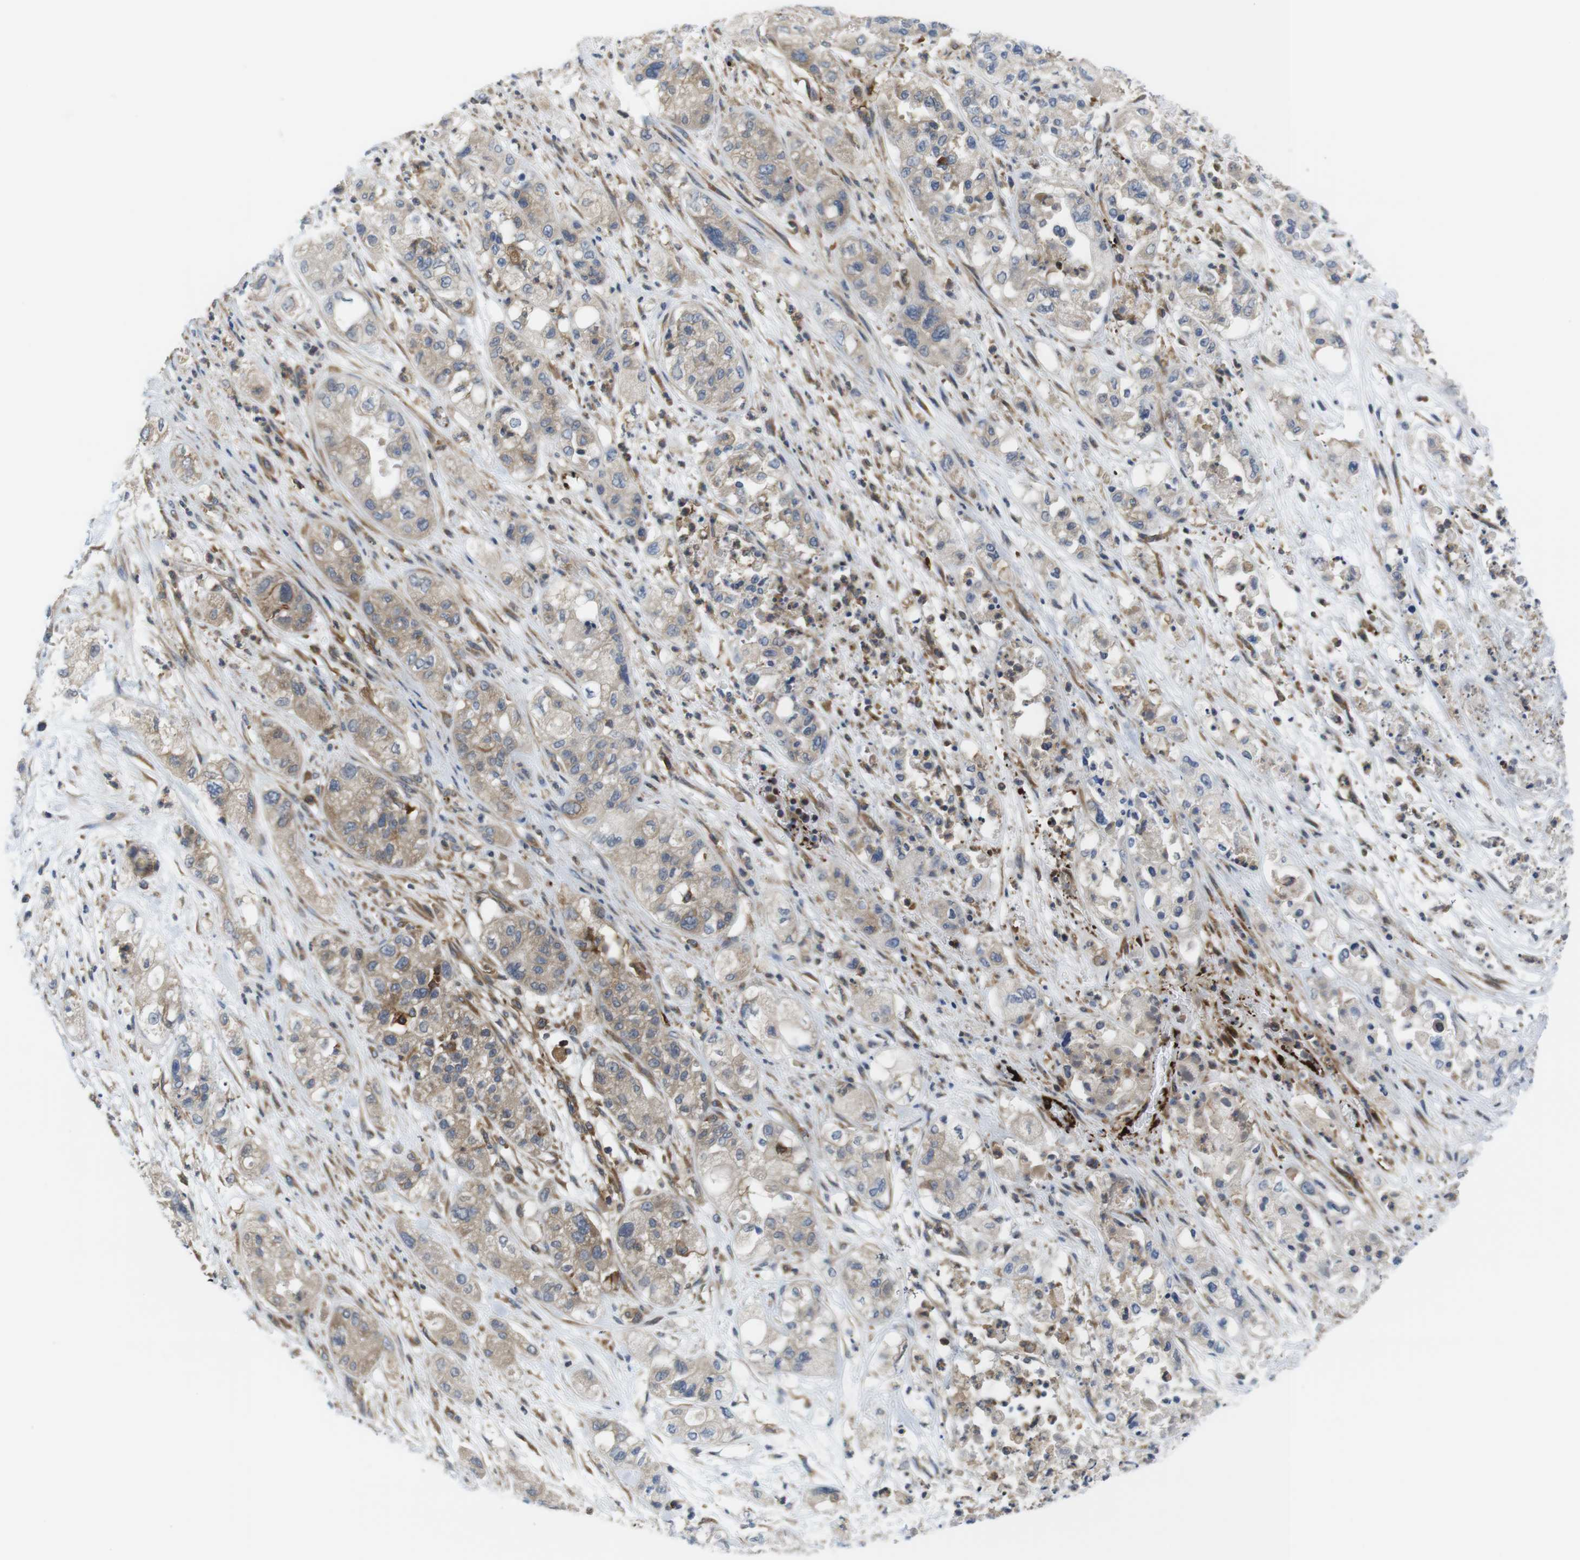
{"staining": {"intensity": "moderate", "quantity": ">75%", "location": "cytoplasmic/membranous"}, "tissue": "pancreatic cancer", "cell_type": "Tumor cells", "image_type": "cancer", "snomed": [{"axis": "morphology", "description": "Adenocarcinoma, NOS"}, {"axis": "topography", "description": "Pancreas"}], "caption": "Tumor cells display moderate cytoplasmic/membranous expression in about >75% of cells in pancreatic cancer (adenocarcinoma).", "gene": "HERPUD2", "patient": {"sex": "female", "age": 78}}